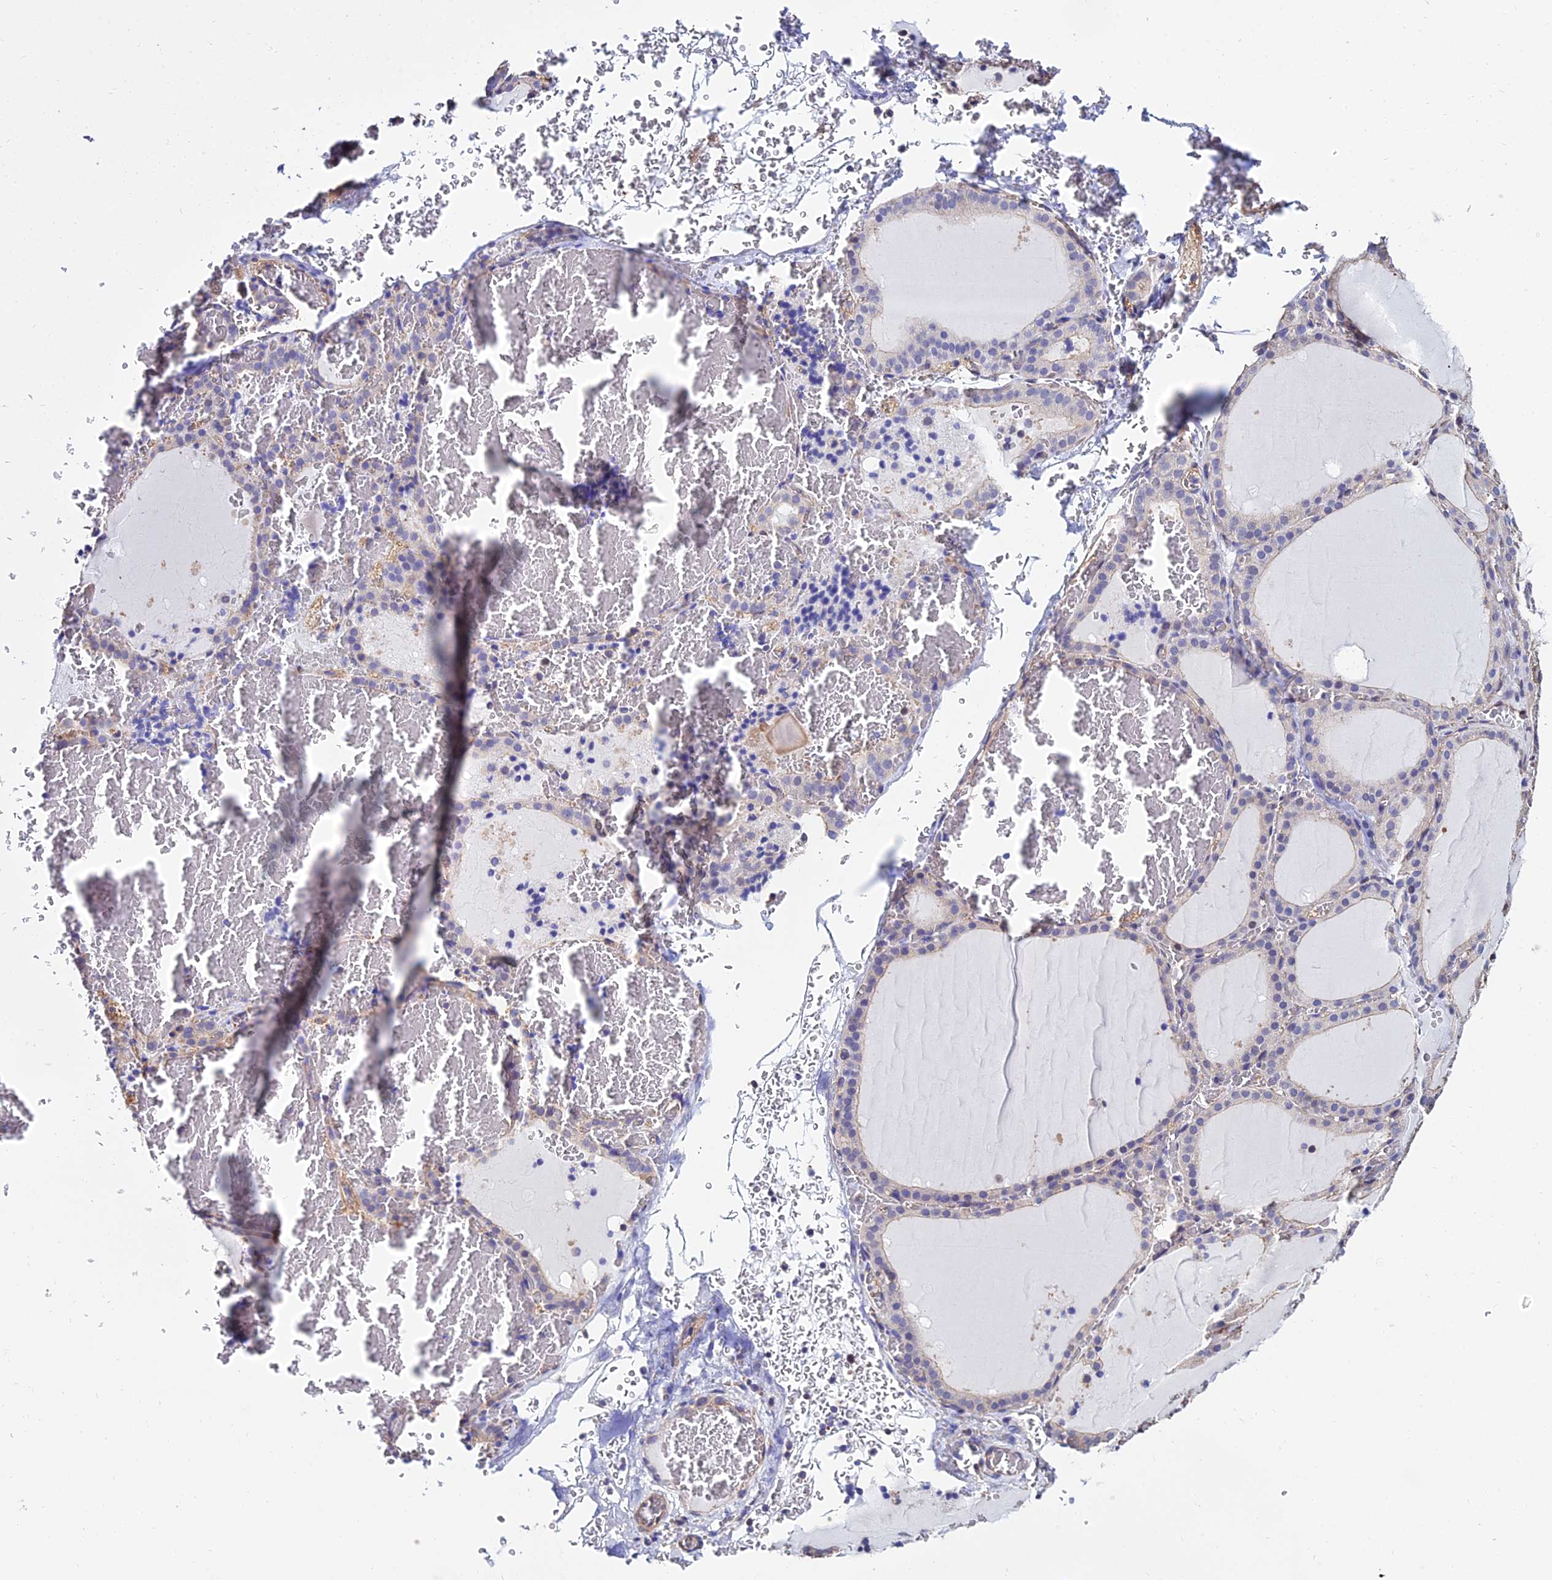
{"staining": {"intensity": "weak", "quantity": "25%-75%", "location": "cytoplasmic/membranous"}, "tissue": "thyroid gland", "cell_type": "Glandular cells", "image_type": "normal", "snomed": [{"axis": "morphology", "description": "Normal tissue, NOS"}, {"axis": "topography", "description": "Thyroid gland"}], "caption": "Immunohistochemistry histopathology image of unremarkable human thyroid gland stained for a protein (brown), which exhibits low levels of weak cytoplasmic/membranous positivity in approximately 25%-75% of glandular cells.", "gene": "CALM1", "patient": {"sex": "female", "age": 39}}